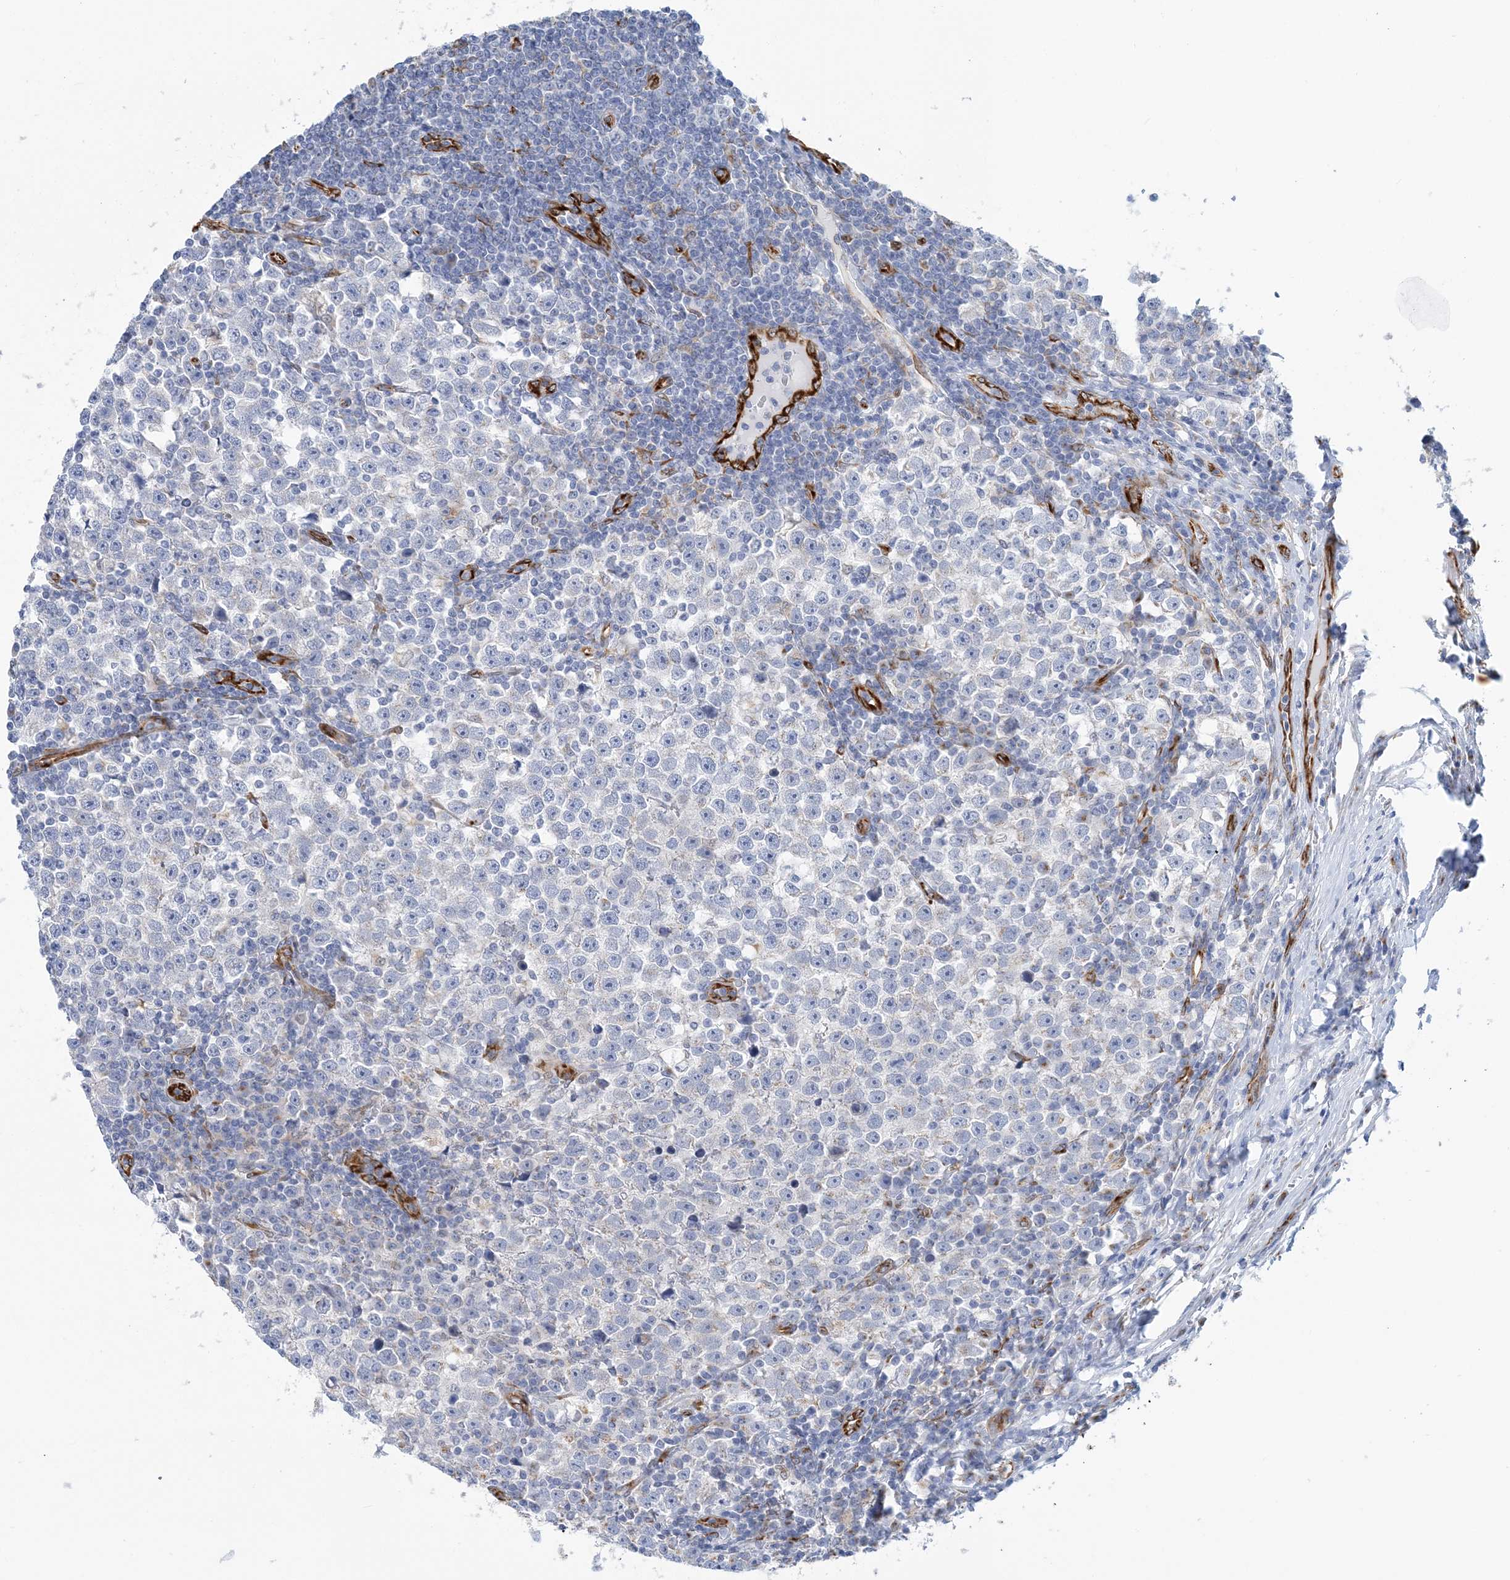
{"staining": {"intensity": "negative", "quantity": "none", "location": "none"}, "tissue": "testis cancer", "cell_type": "Tumor cells", "image_type": "cancer", "snomed": [{"axis": "morphology", "description": "Normal tissue, NOS"}, {"axis": "morphology", "description": "Seminoma, NOS"}, {"axis": "topography", "description": "Testis"}], "caption": "Immunohistochemistry histopathology image of testis cancer stained for a protein (brown), which demonstrates no positivity in tumor cells. (DAB (3,3'-diaminobenzidine) IHC, high magnification).", "gene": "PLEKHG4B", "patient": {"sex": "male", "age": 43}}